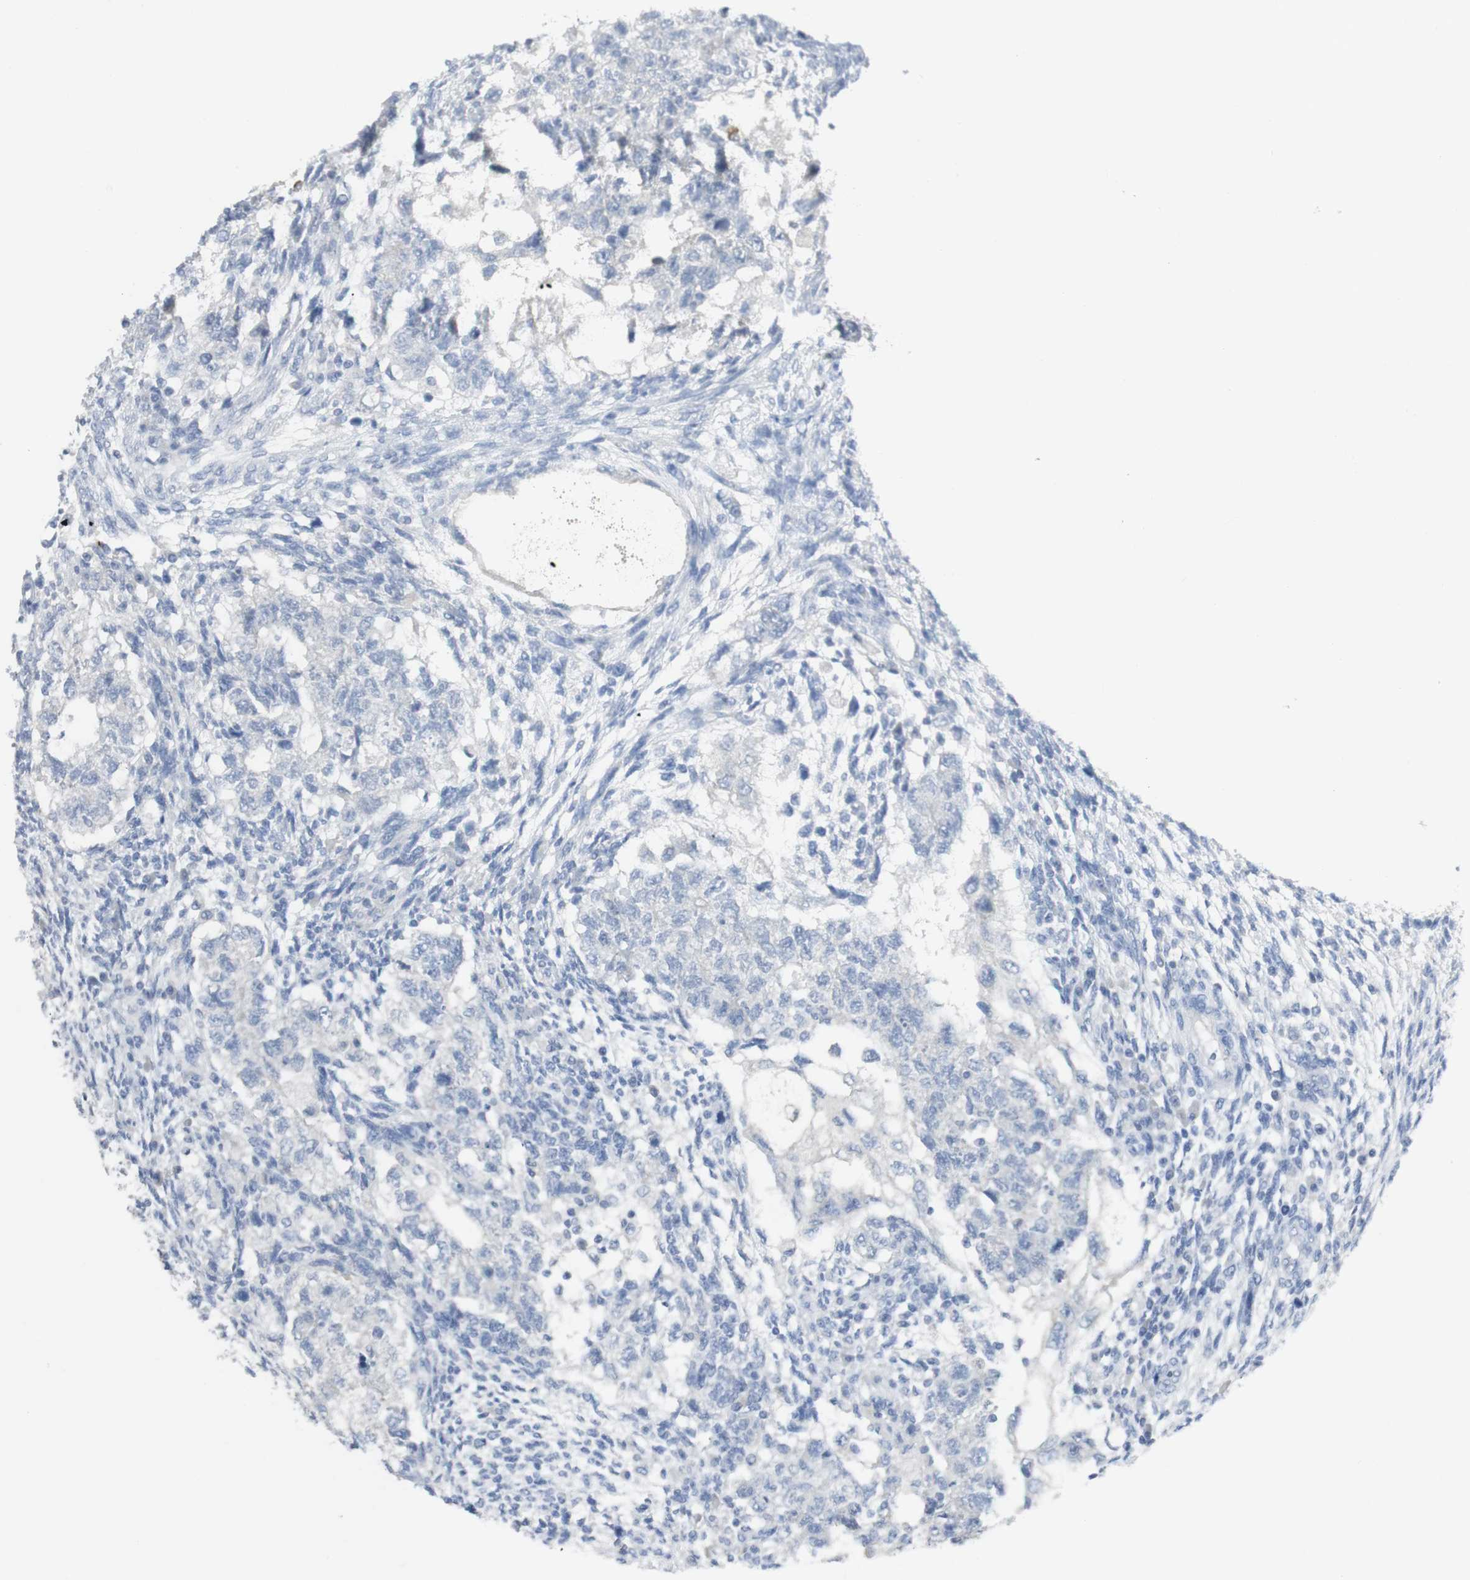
{"staining": {"intensity": "negative", "quantity": "none", "location": "none"}, "tissue": "testis cancer", "cell_type": "Tumor cells", "image_type": "cancer", "snomed": [{"axis": "morphology", "description": "Normal tissue, NOS"}, {"axis": "morphology", "description": "Carcinoma, Embryonal, NOS"}, {"axis": "topography", "description": "Testis"}], "caption": "Tumor cells are negative for brown protein staining in testis embryonal carcinoma.", "gene": "CD207", "patient": {"sex": "male", "age": 36}}